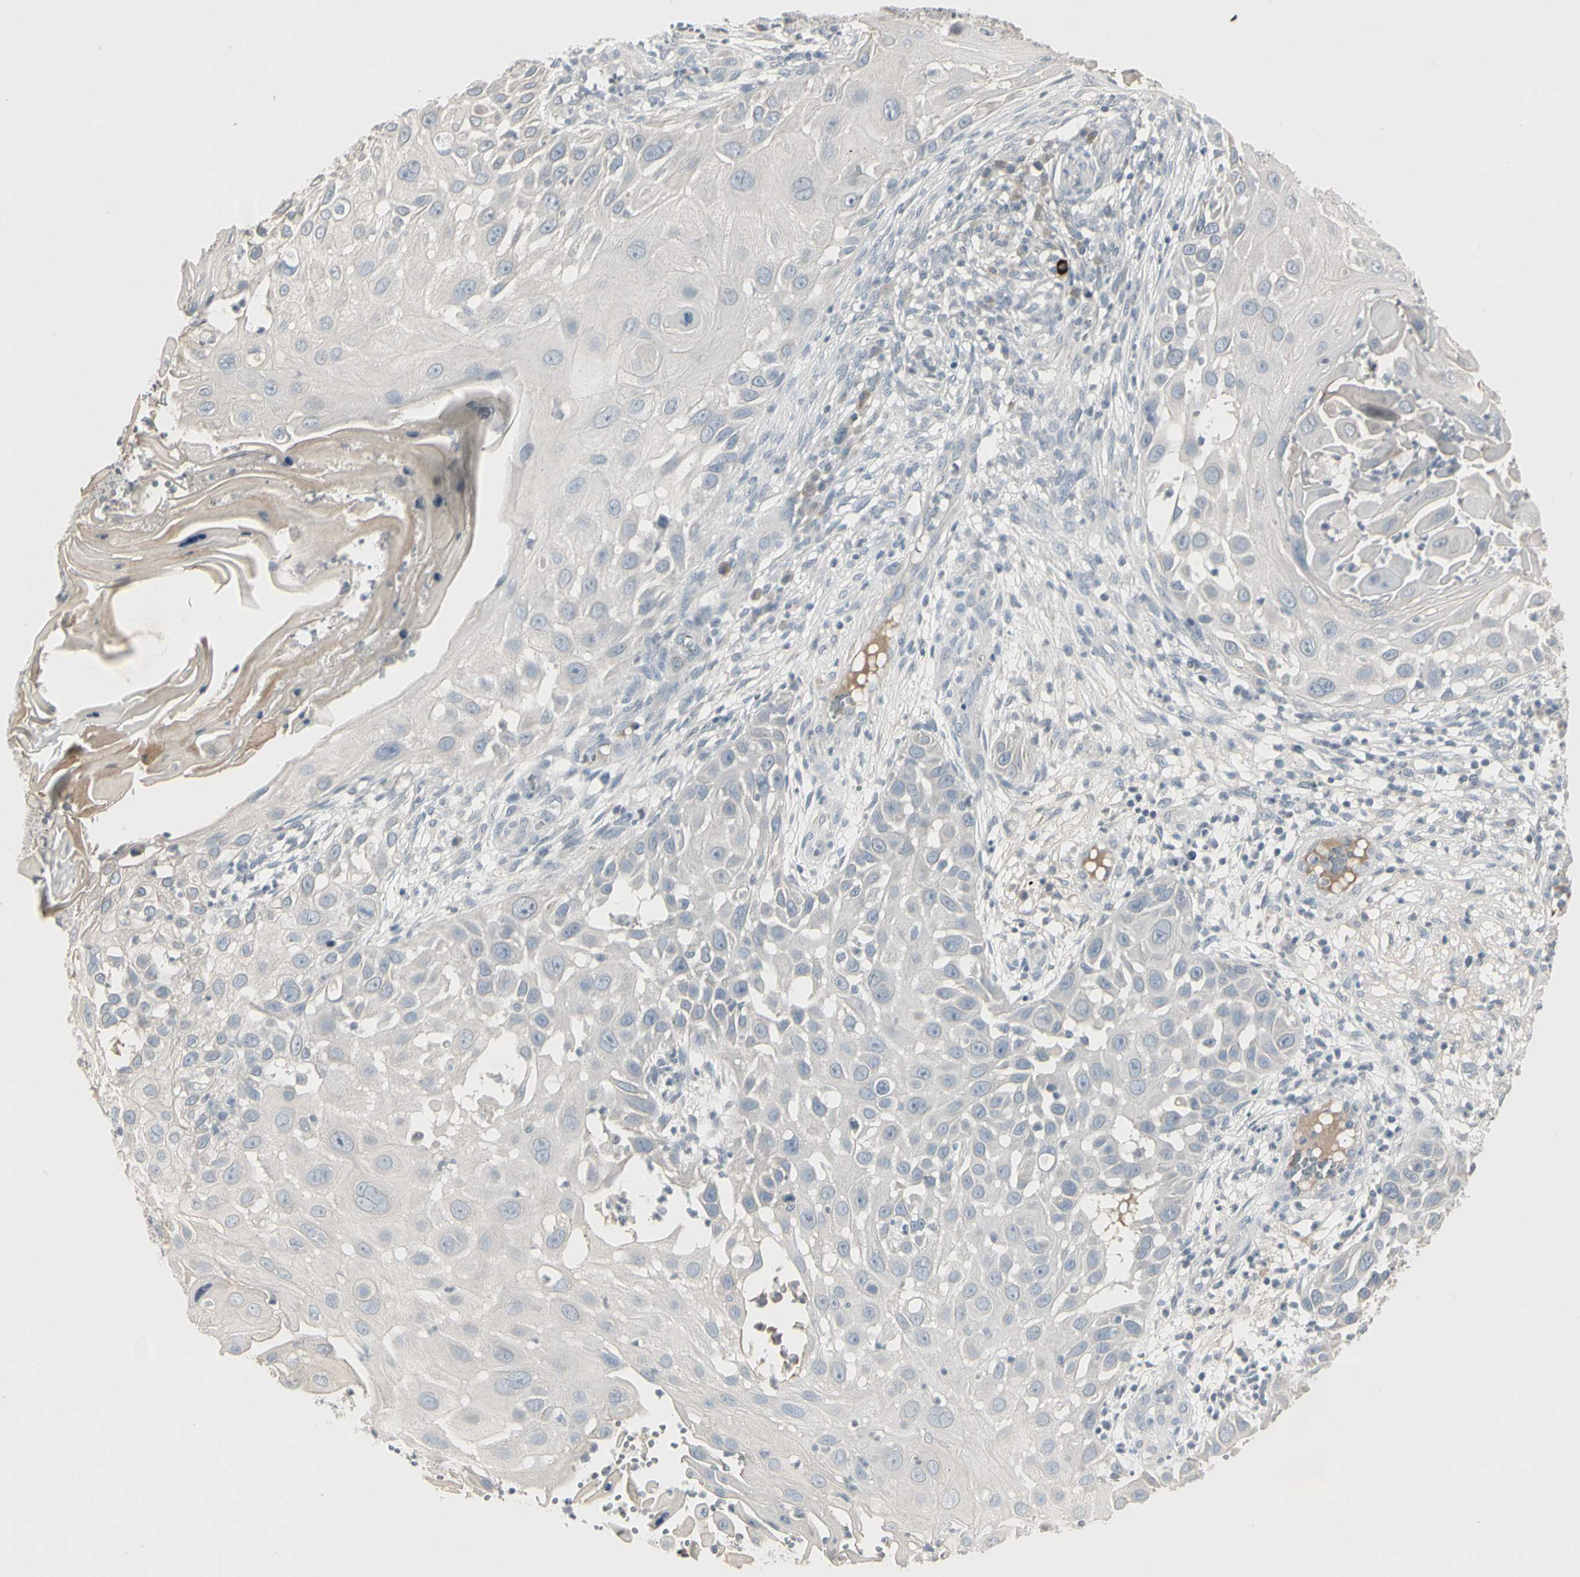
{"staining": {"intensity": "negative", "quantity": "none", "location": "none"}, "tissue": "skin cancer", "cell_type": "Tumor cells", "image_type": "cancer", "snomed": [{"axis": "morphology", "description": "Squamous cell carcinoma, NOS"}, {"axis": "topography", "description": "Skin"}], "caption": "Squamous cell carcinoma (skin) was stained to show a protein in brown. There is no significant positivity in tumor cells.", "gene": "DMPK", "patient": {"sex": "female", "age": 44}}